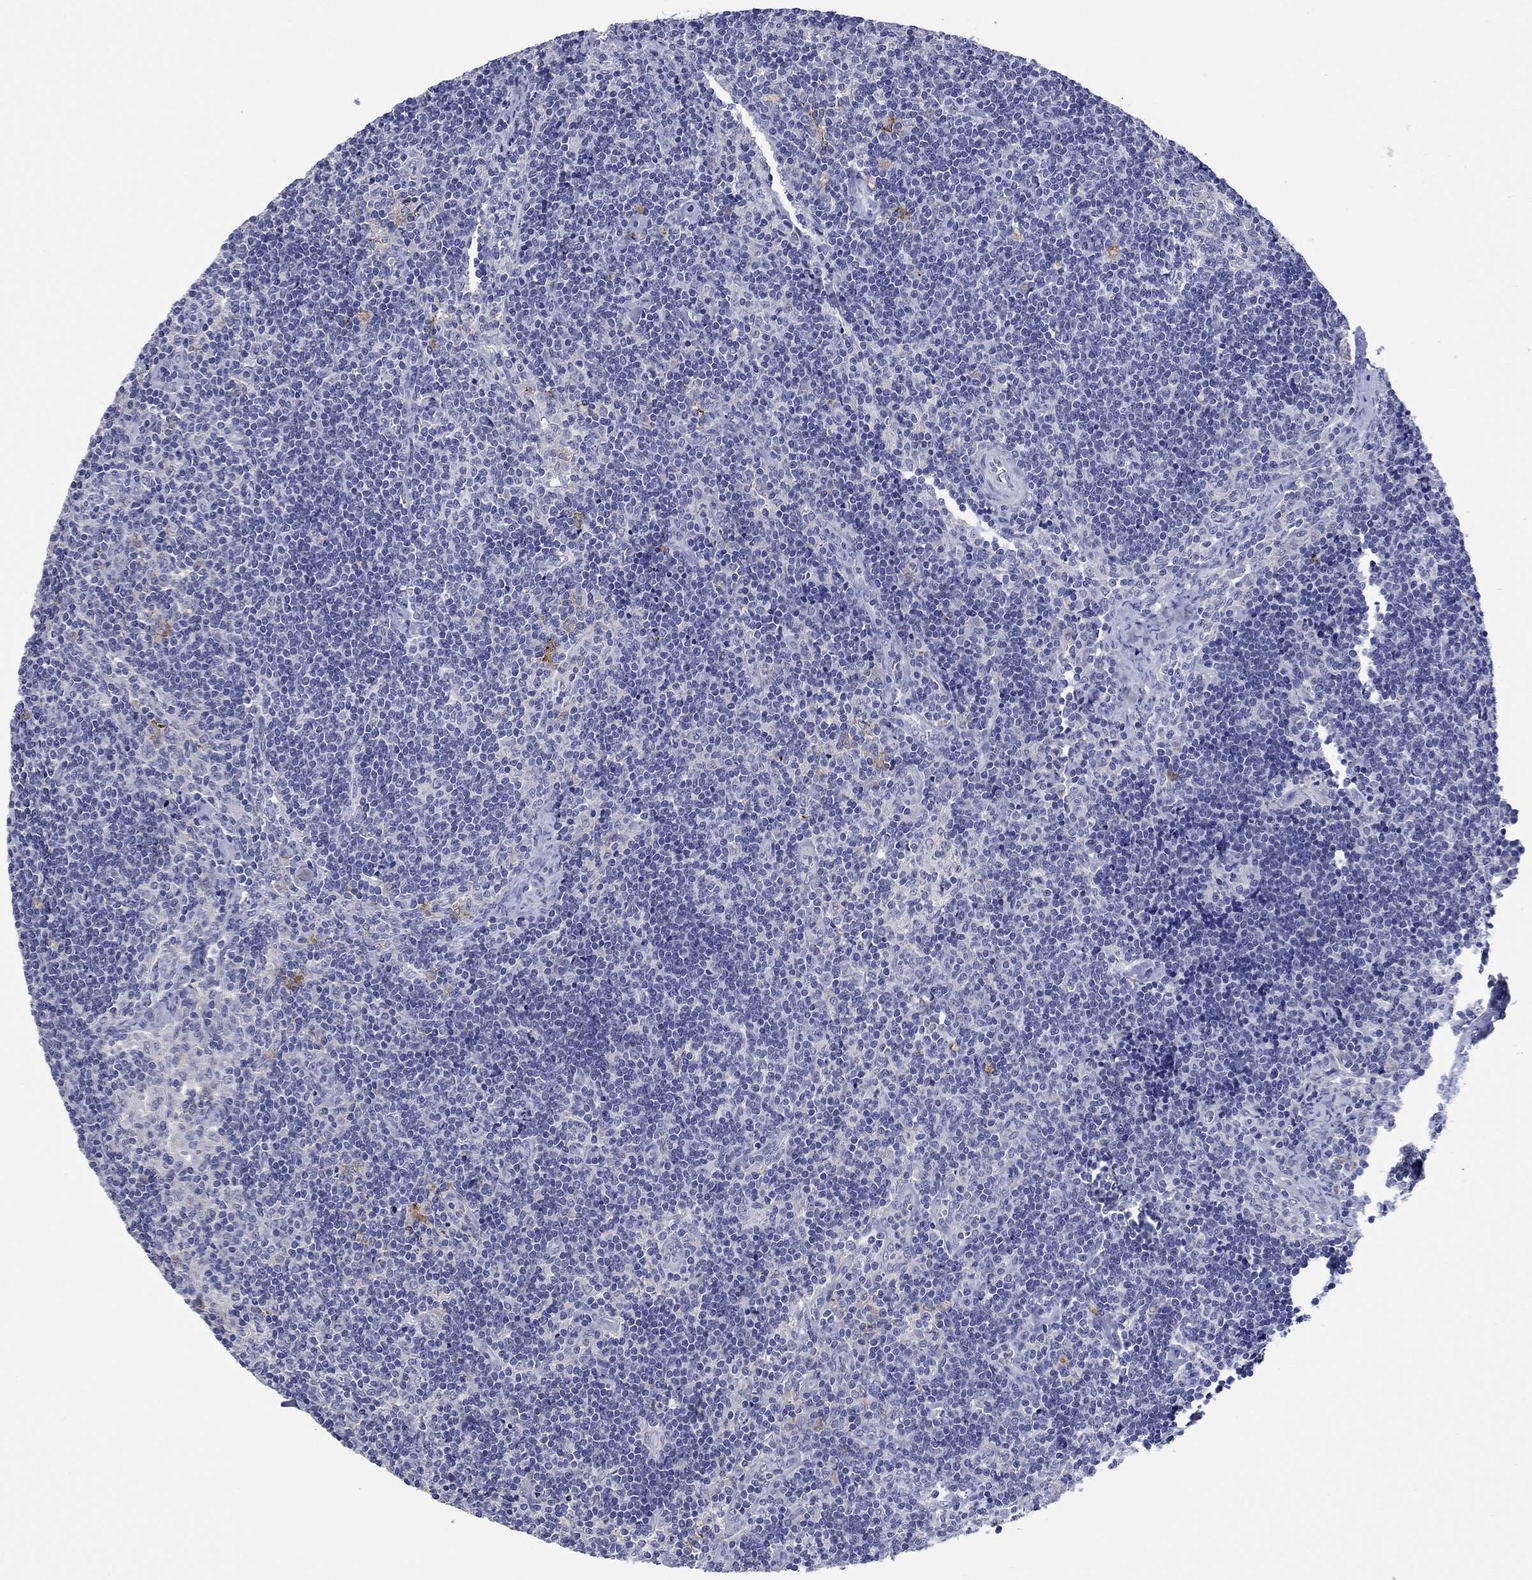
{"staining": {"intensity": "negative", "quantity": "none", "location": "none"}, "tissue": "lymph node", "cell_type": "Germinal center cells", "image_type": "normal", "snomed": [{"axis": "morphology", "description": "Normal tissue, NOS"}, {"axis": "topography", "description": "Lymph node"}], "caption": "Histopathology image shows no protein staining in germinal center cells of normal lymph node. (Brightfield microscopy of DAB (3,3'-diaminobenzidine) immunohistochemistry at high magnification).", "gene": "HDC", "patient": {"sex": "female", "age": 51}}